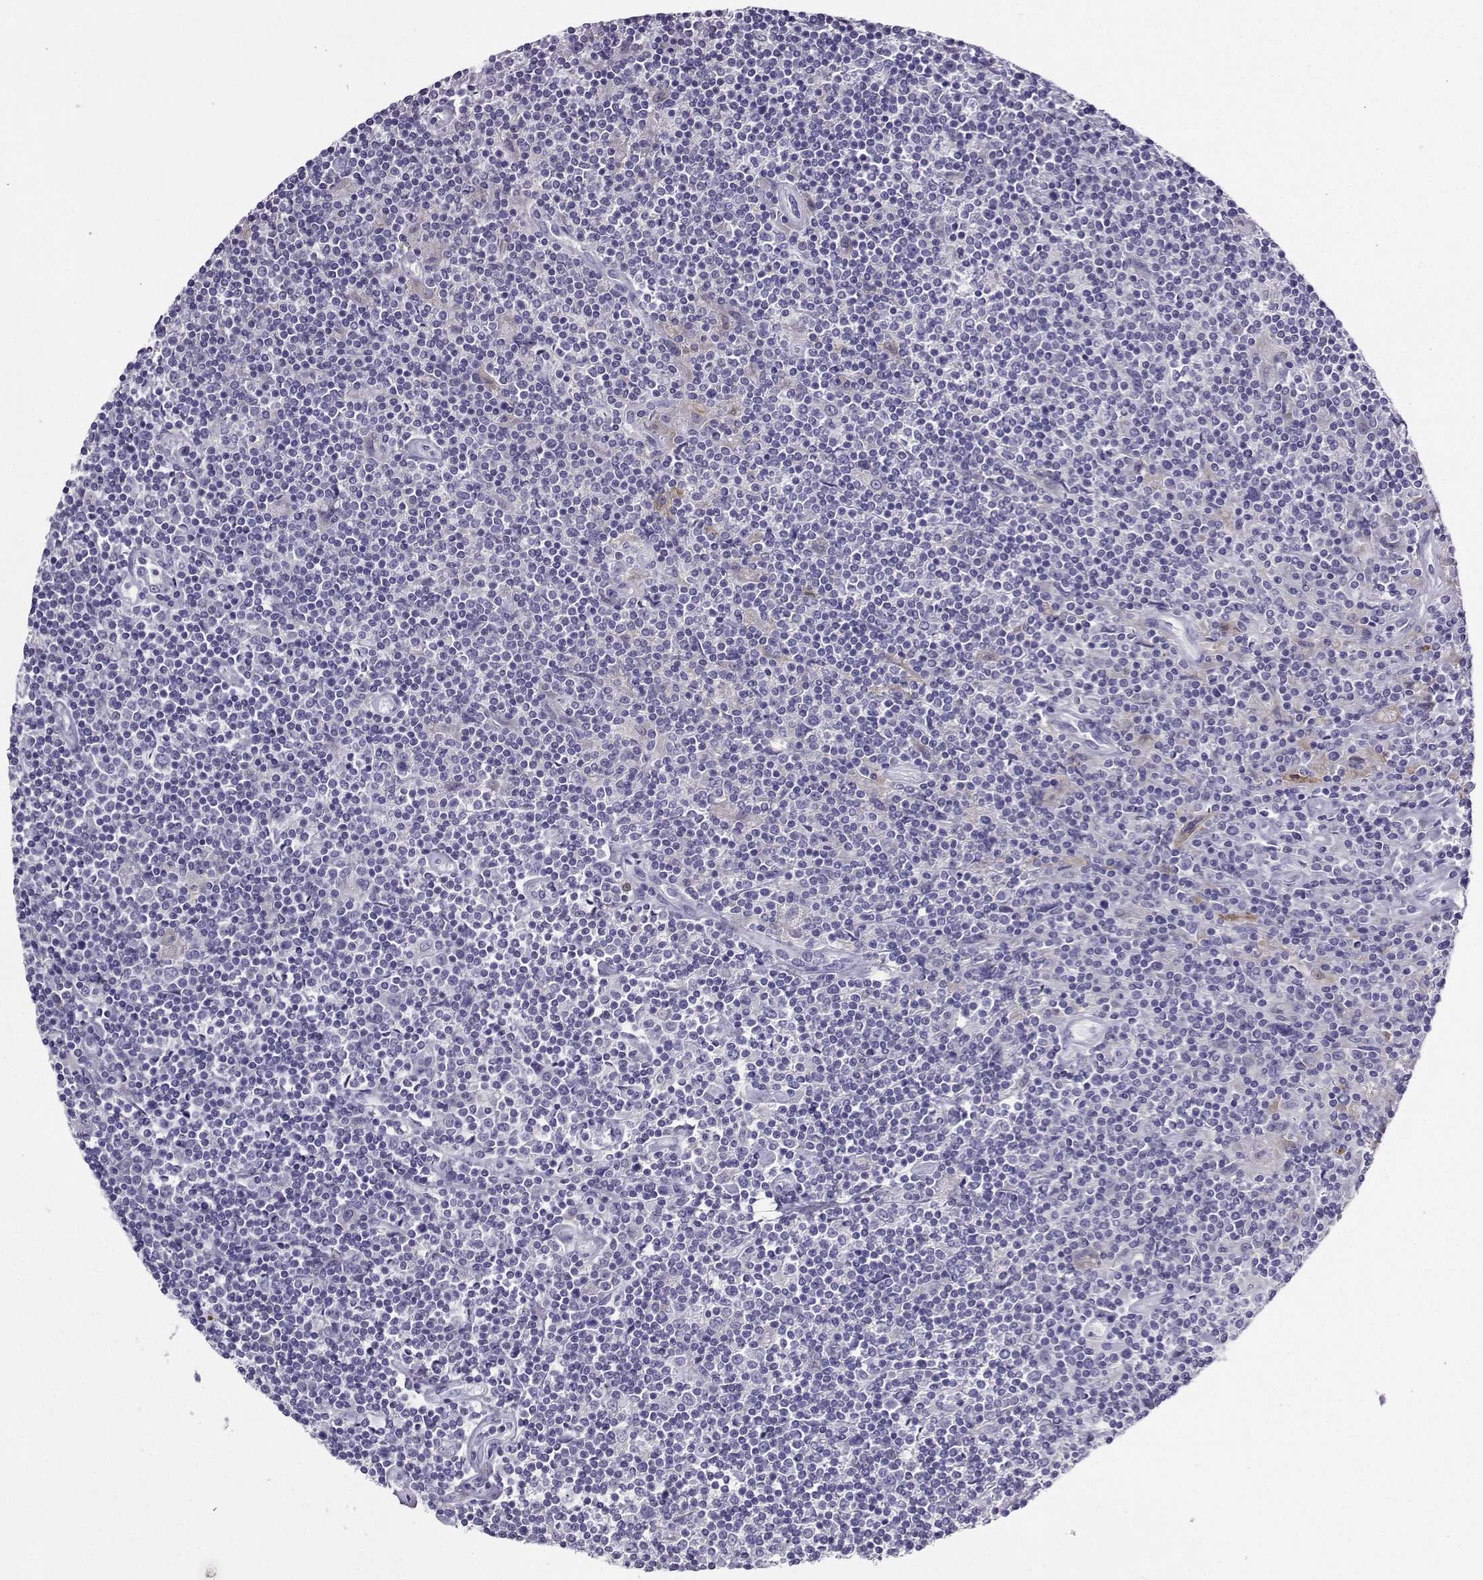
{"staining": {"intensity": "negative", "quantity": "none", "location": "none"}, "tissue": "lymphoma", "cell_type": "Tumor cells", "image_type": "cancer", "snomed": [{"axis": "morphology", "description": "Hodgkin's disease, NOS"}, {"axis": "topography", "description": "Lymph node"}], "caption": "Immunohistochemistry (IHC) micrograph of human Hodgkin's disease stained for a protein (brown), which demonstrates no expression in tumor cells. Nuclei are stained in blue.", "gene": "LINGO1", "patient": {"sex": "male", "age": 40}}